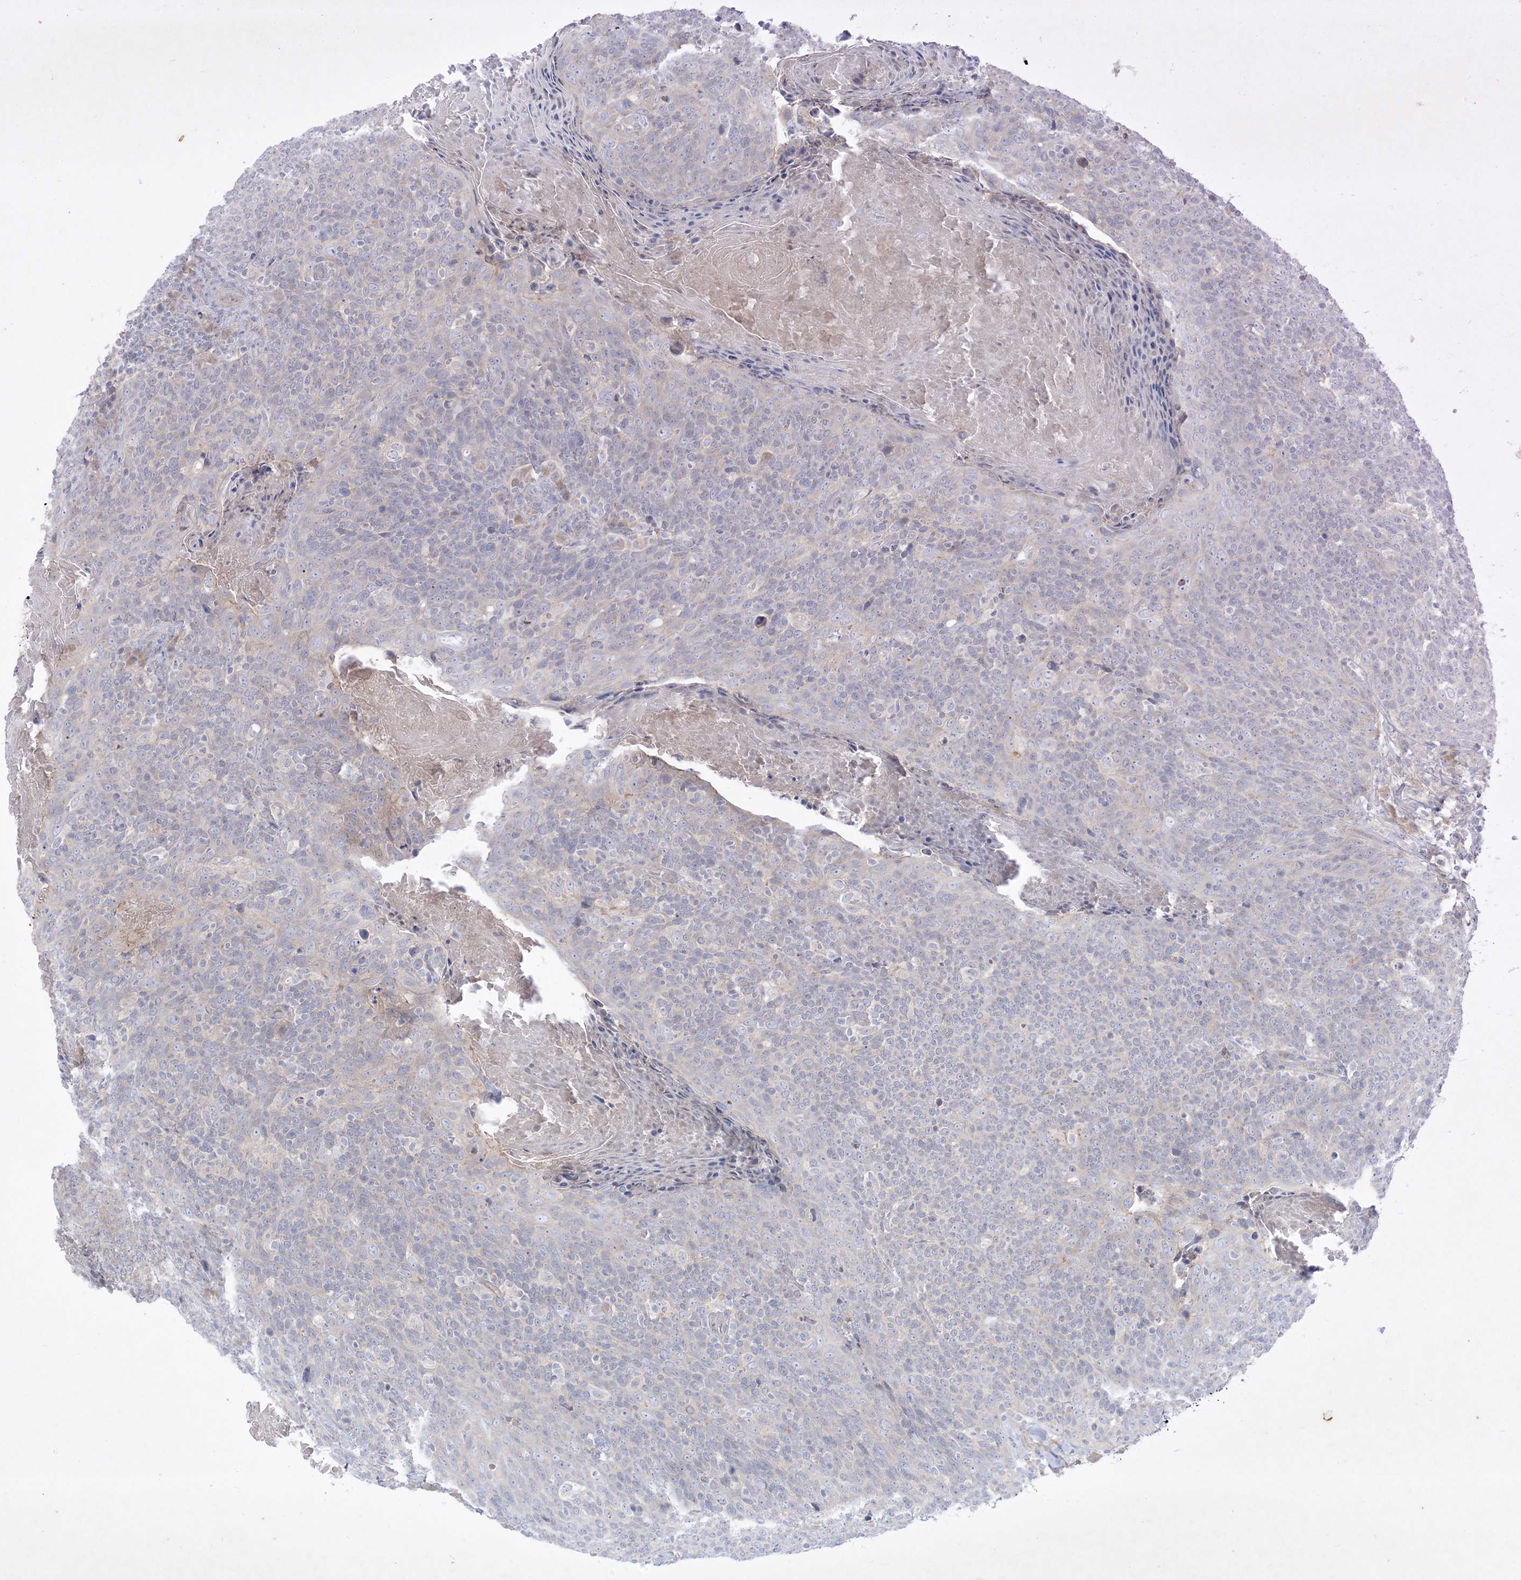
{"staining": {"intensity": "negative", "quantity": "none", "location": "none"}, "tissue": "head and neck cancer", "cell_type": "Tumor cells", "image_type": "cancer", "snomed": [{"axis": "morphology", "description": "Squamous cell carcinoma, NOS"}, {"axis": "morphology", "description": "Squamous cell carcinoma, metastatic, NOS"}, {"axis": "topography", "description": "Lymph node"}, {"axis": "topography", "description": "Head-Neck"}], "caption": "Immunohistochemistry (IHC) of head and neck squamous cell carcinoma displays no staining in tumor cells.", "gene": "PLEKHA3", "patient": {"sex": "male", "age": 62}}